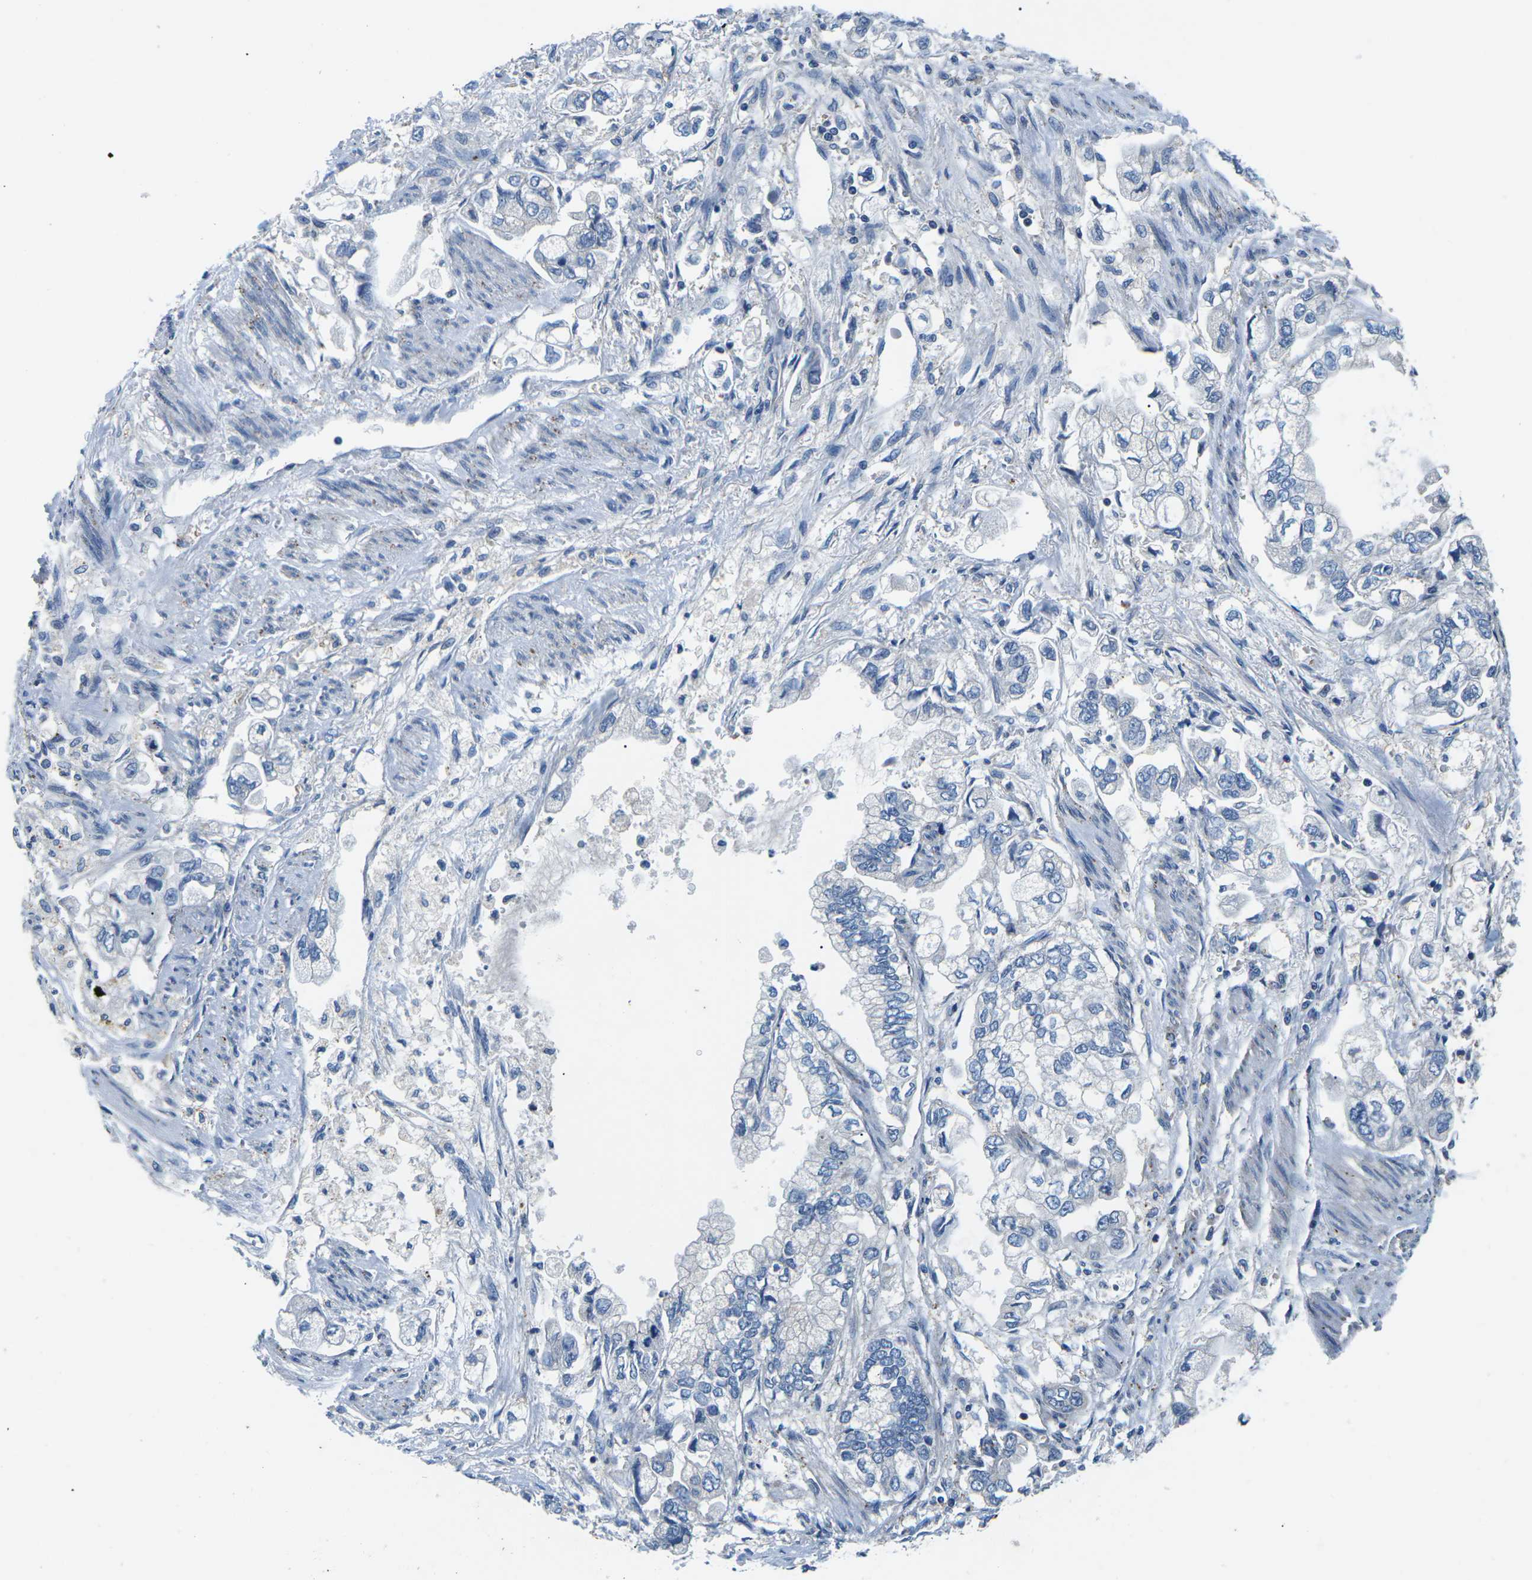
{"staining": {"intensity": "negative", "quantity": "none", "location": "none"}, "tissue": "stomach cancer", "cell_type": "Tumor cells", "image_type": "cancer", "snomed": [{"axis": "morphology", "description": "Normal tissue, NOS"}, {"axis": "morphology", "description": "Adenocarcinoma, NOS"}, {"axis": "topography", "description": "Stomach"}], "caption": "Stomach cancer was stained to show a protein in brown. There is no significant staining in tumor cells. The staining was performed using DAB to visualize the protein expression in brown, while the nuclei were stained in blue with hematoxylin (Magnification: 20x).", "gene": "PDCD6IP", "patient": {"sex": "male", "age": 62}}